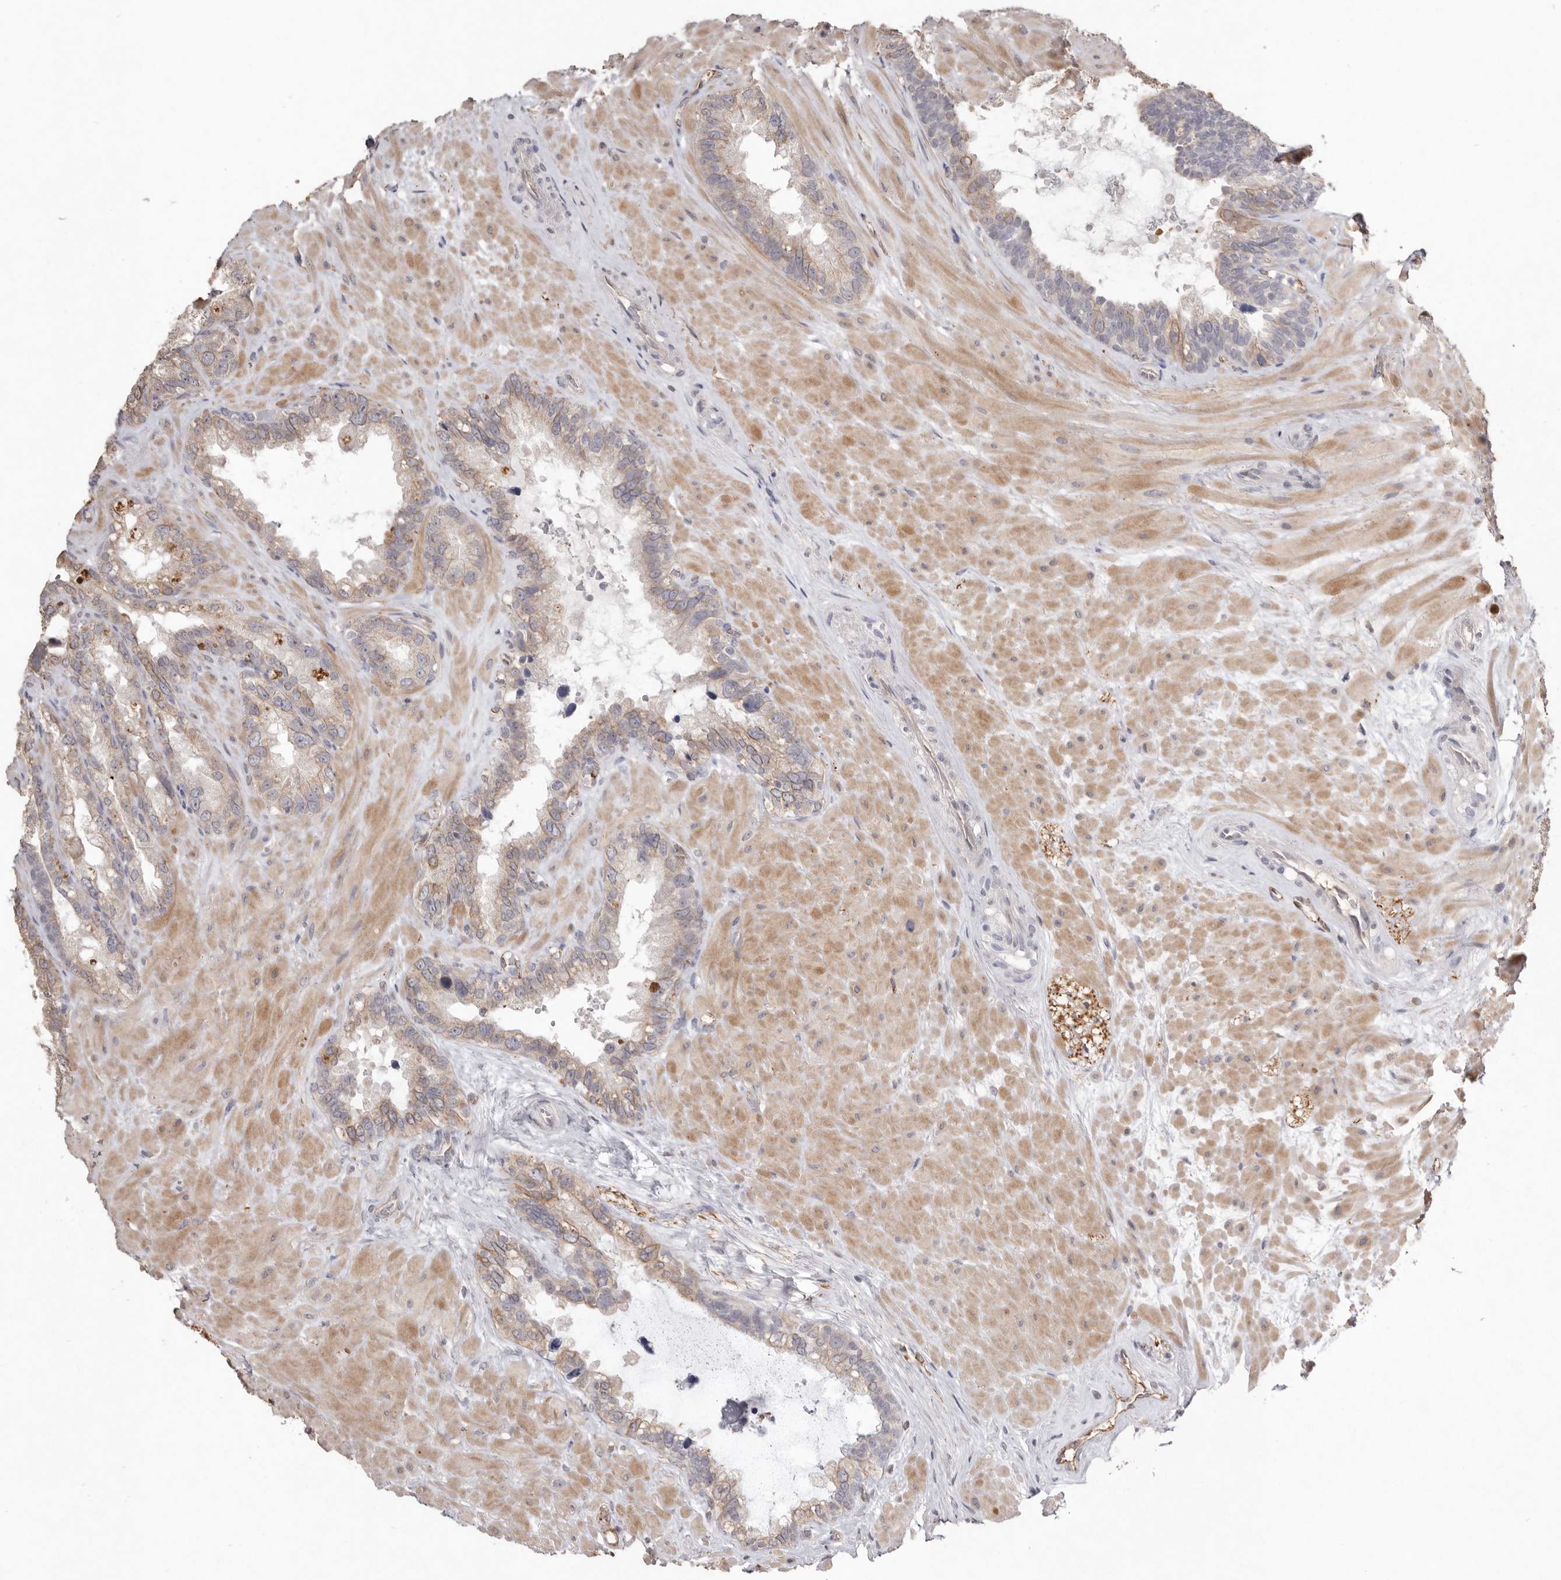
{"staining": {"intensity": "moderate", "quantity": "<25%", "location": "cytoplasmic/membranous"}, "tissue": "seminal vesicle", "cell_type": "Glandular cells", "image_type": "normal", "snomed": [{"axis": "morphology", "description": "Normal tissue, NOS"}, {"axis": "topography", "description": "Seminal veicle"}], "caption": "Immunohistochemistry photomicrograph of unremarkable seminal vesicle: seminal vesicle stained using immunohistochemistry (IHC) exhibits low levels of moderate protein expression localized specifically in the cytoplasmic/membranous of glandular cells, appearing as a cytoplasmic/membranous brown color.", "gene": "ZYG11B", "patient": {"sex": "male", "age": 80}}